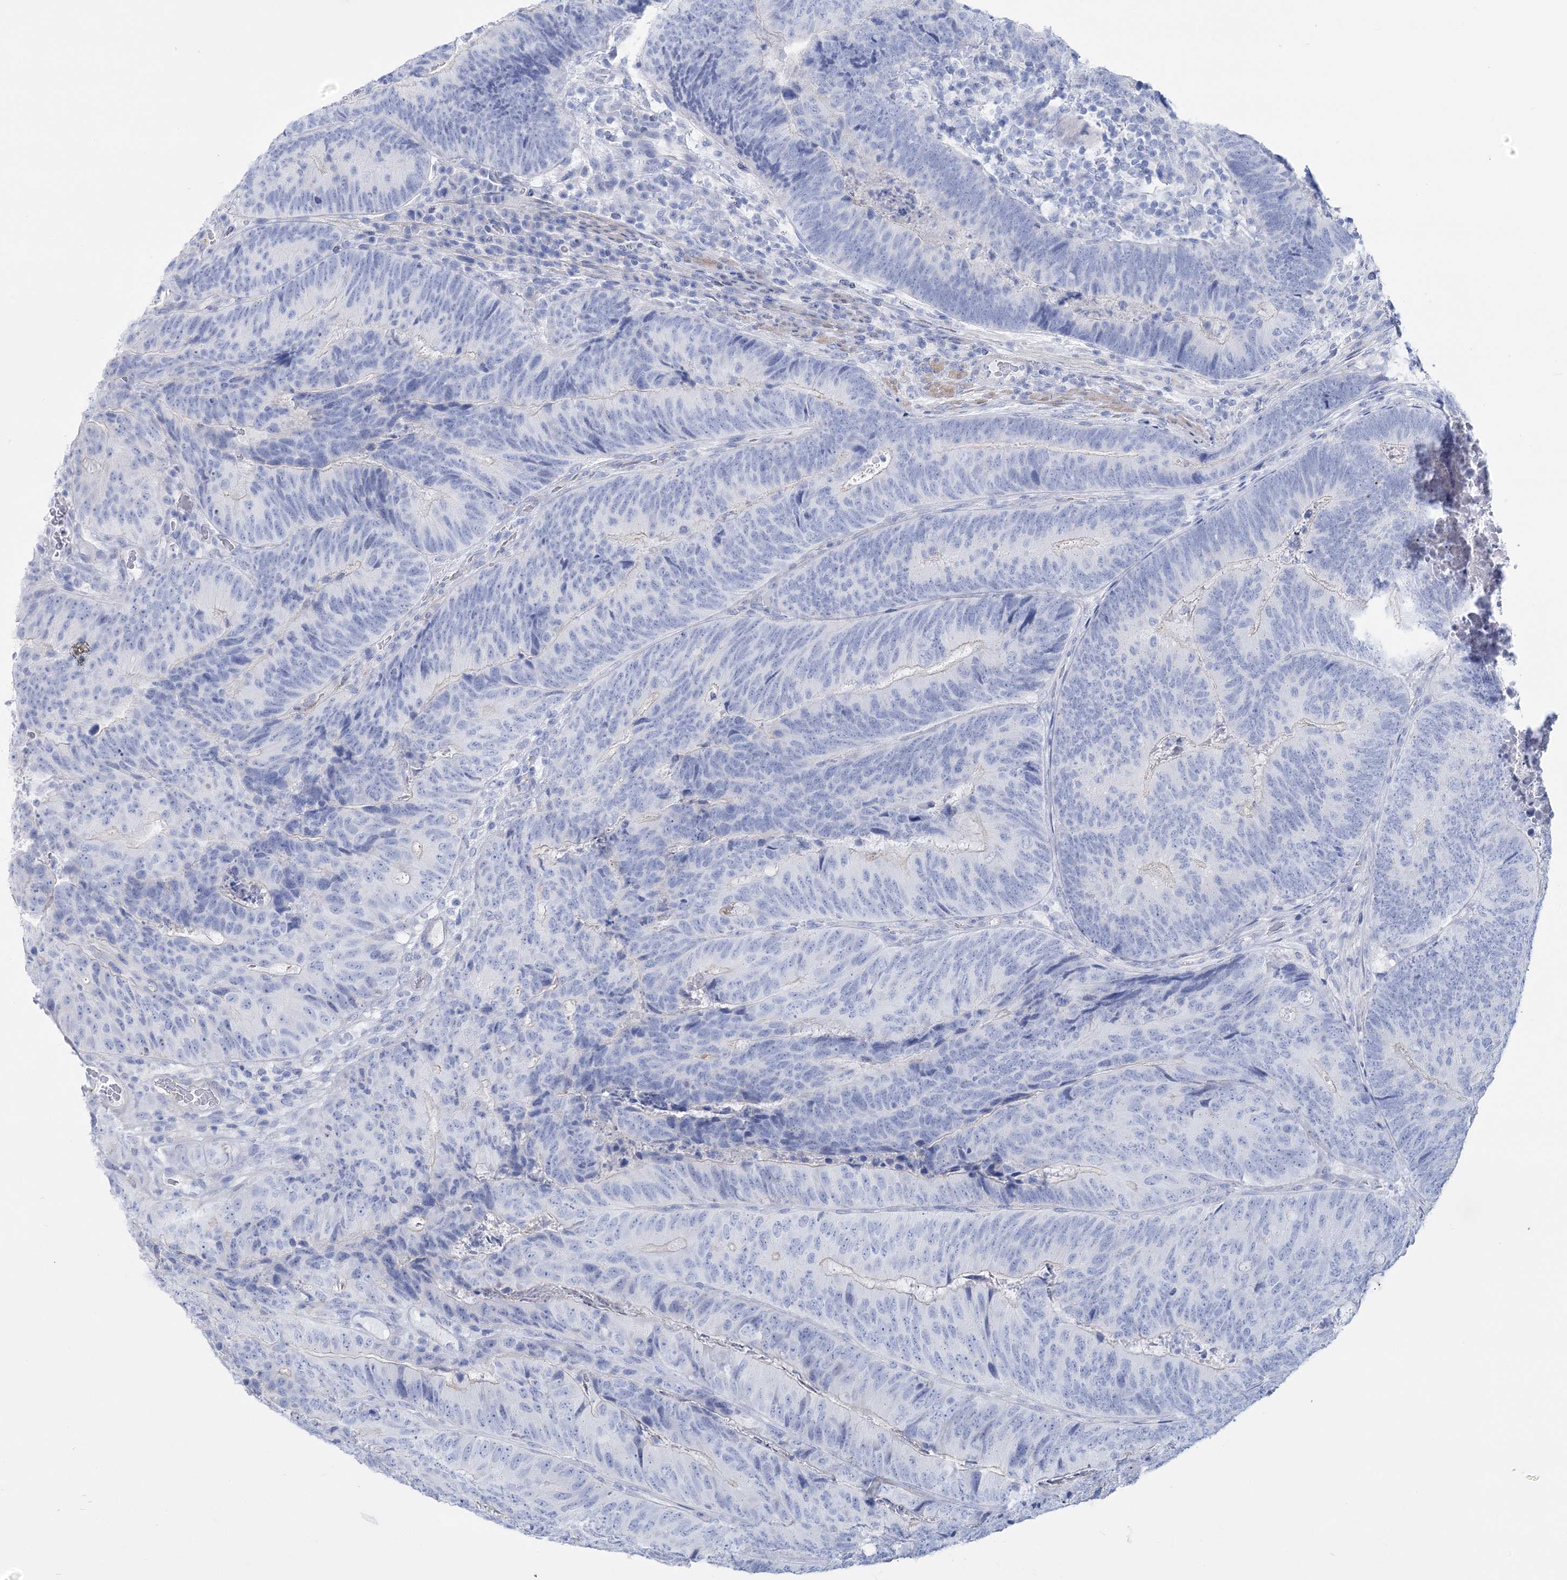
{"staining": {"intensity": "negative", "quantity": "none", "location": "none"}, "tissue": "colorectal cancer", "cell_type": "Tumor cells", "image_type": "cancer", "snomed": [{"axis": "morphology", "description": "Adenocarcinoma, NOS"}, {"axis": "topography", "description": "Colon"}], "caption": "Colorectal cancer (adenocarcinoma) was stained to show a protein in brown. There is no significant expression in tumor cells.", "gene": "PCDHA1", "patient": {"sex": "female", "age": 67}}